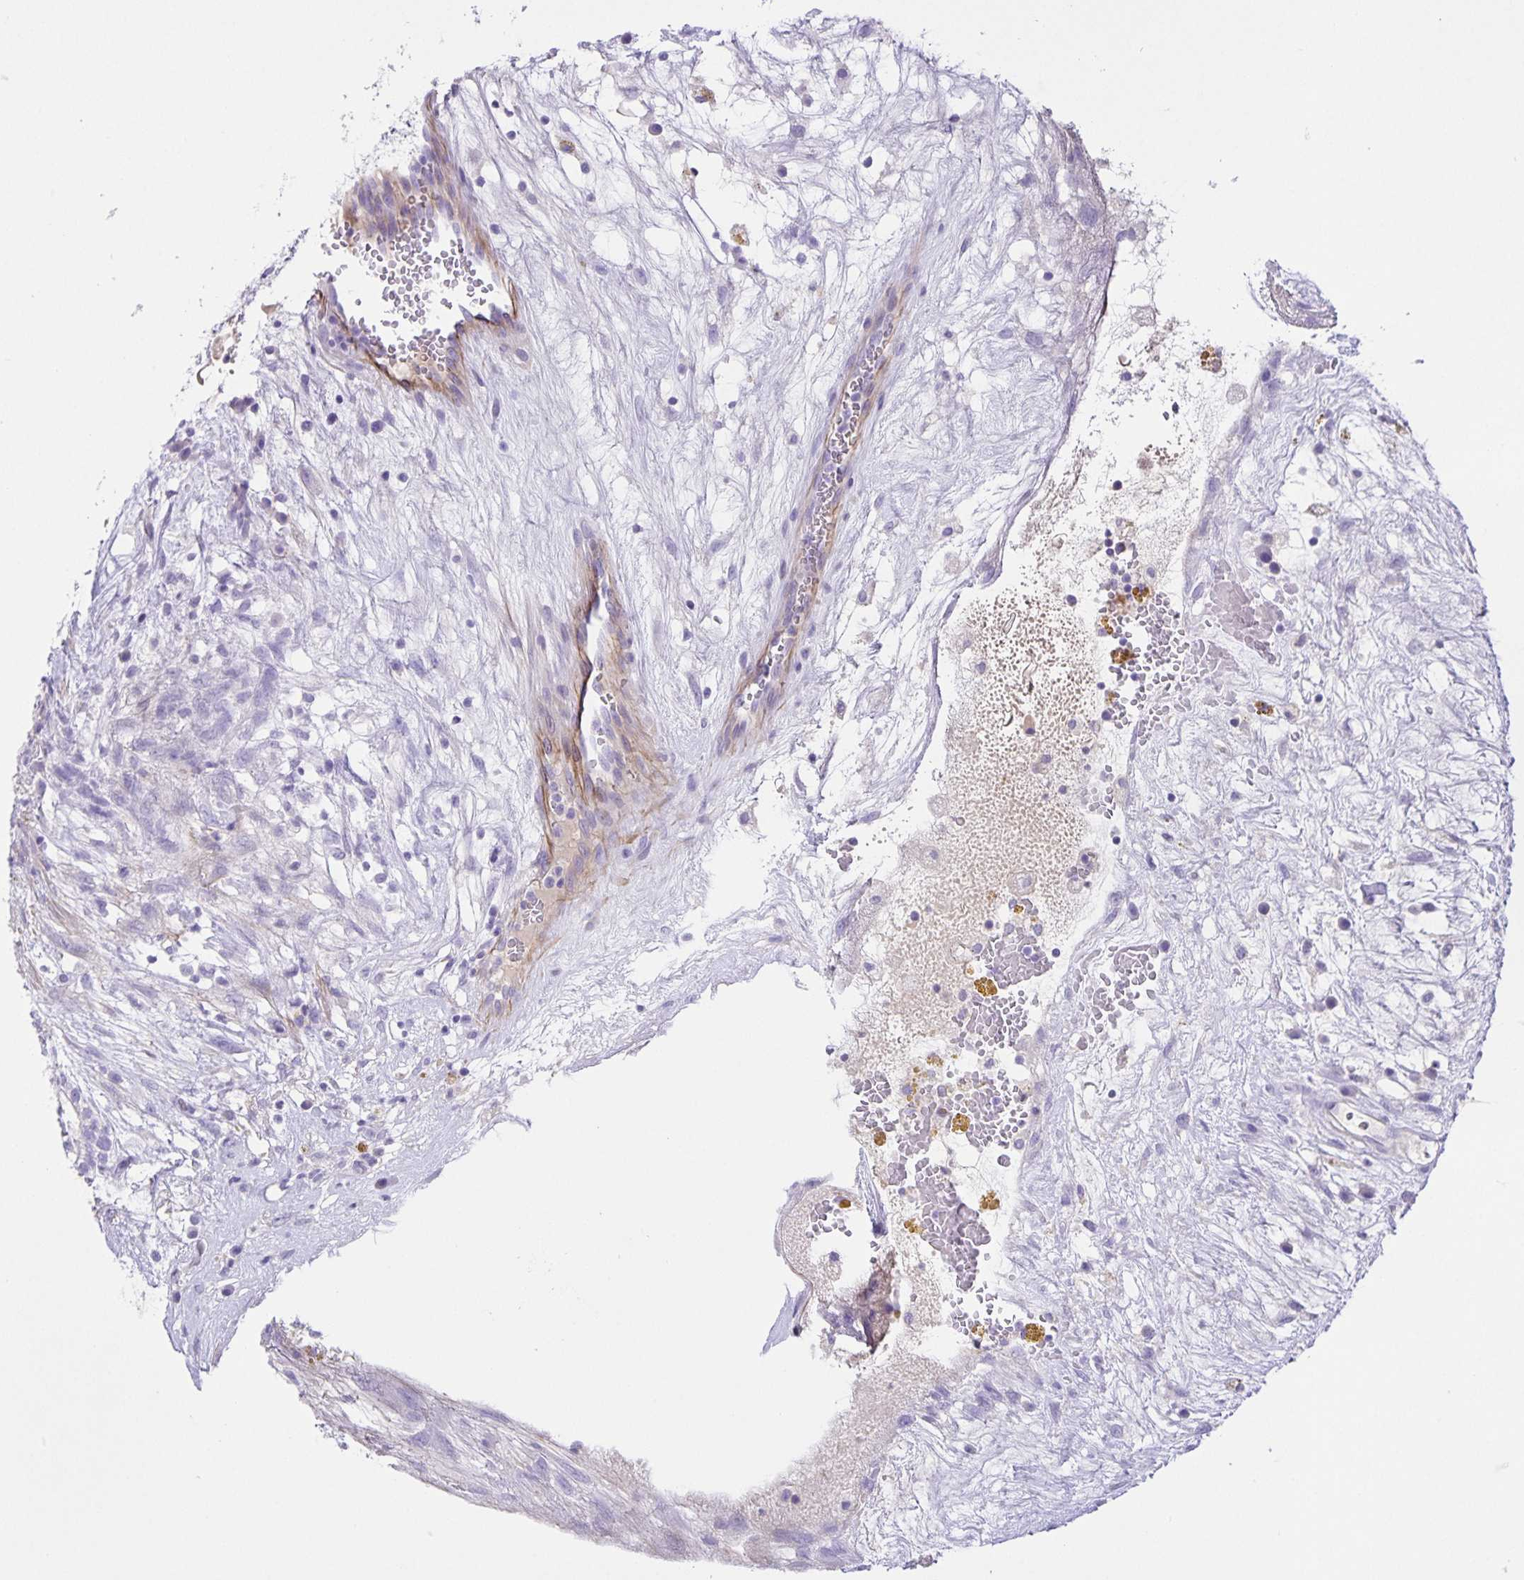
{"staining": {"intensity": "negative", "quantity": "none", "location": "none"}, "tissue": "testis cancer", "cell_type": "Tumor cells", "image_type": "cancer", "snomed": [{"axis": "morphology", "description": "Normal tissue, NOS"}, {"axis": "morphology", "description": "Carcinoma, Embryonal, NOS"}, {"axis": "topography", "description": "Testis"}], "caption": "The photomicrograph reveals no significant expression in tumor cells of embryonal carcinoma (testis).", "gene": "UBQLN3", "patient": {"sex": "male", "age": 32}}